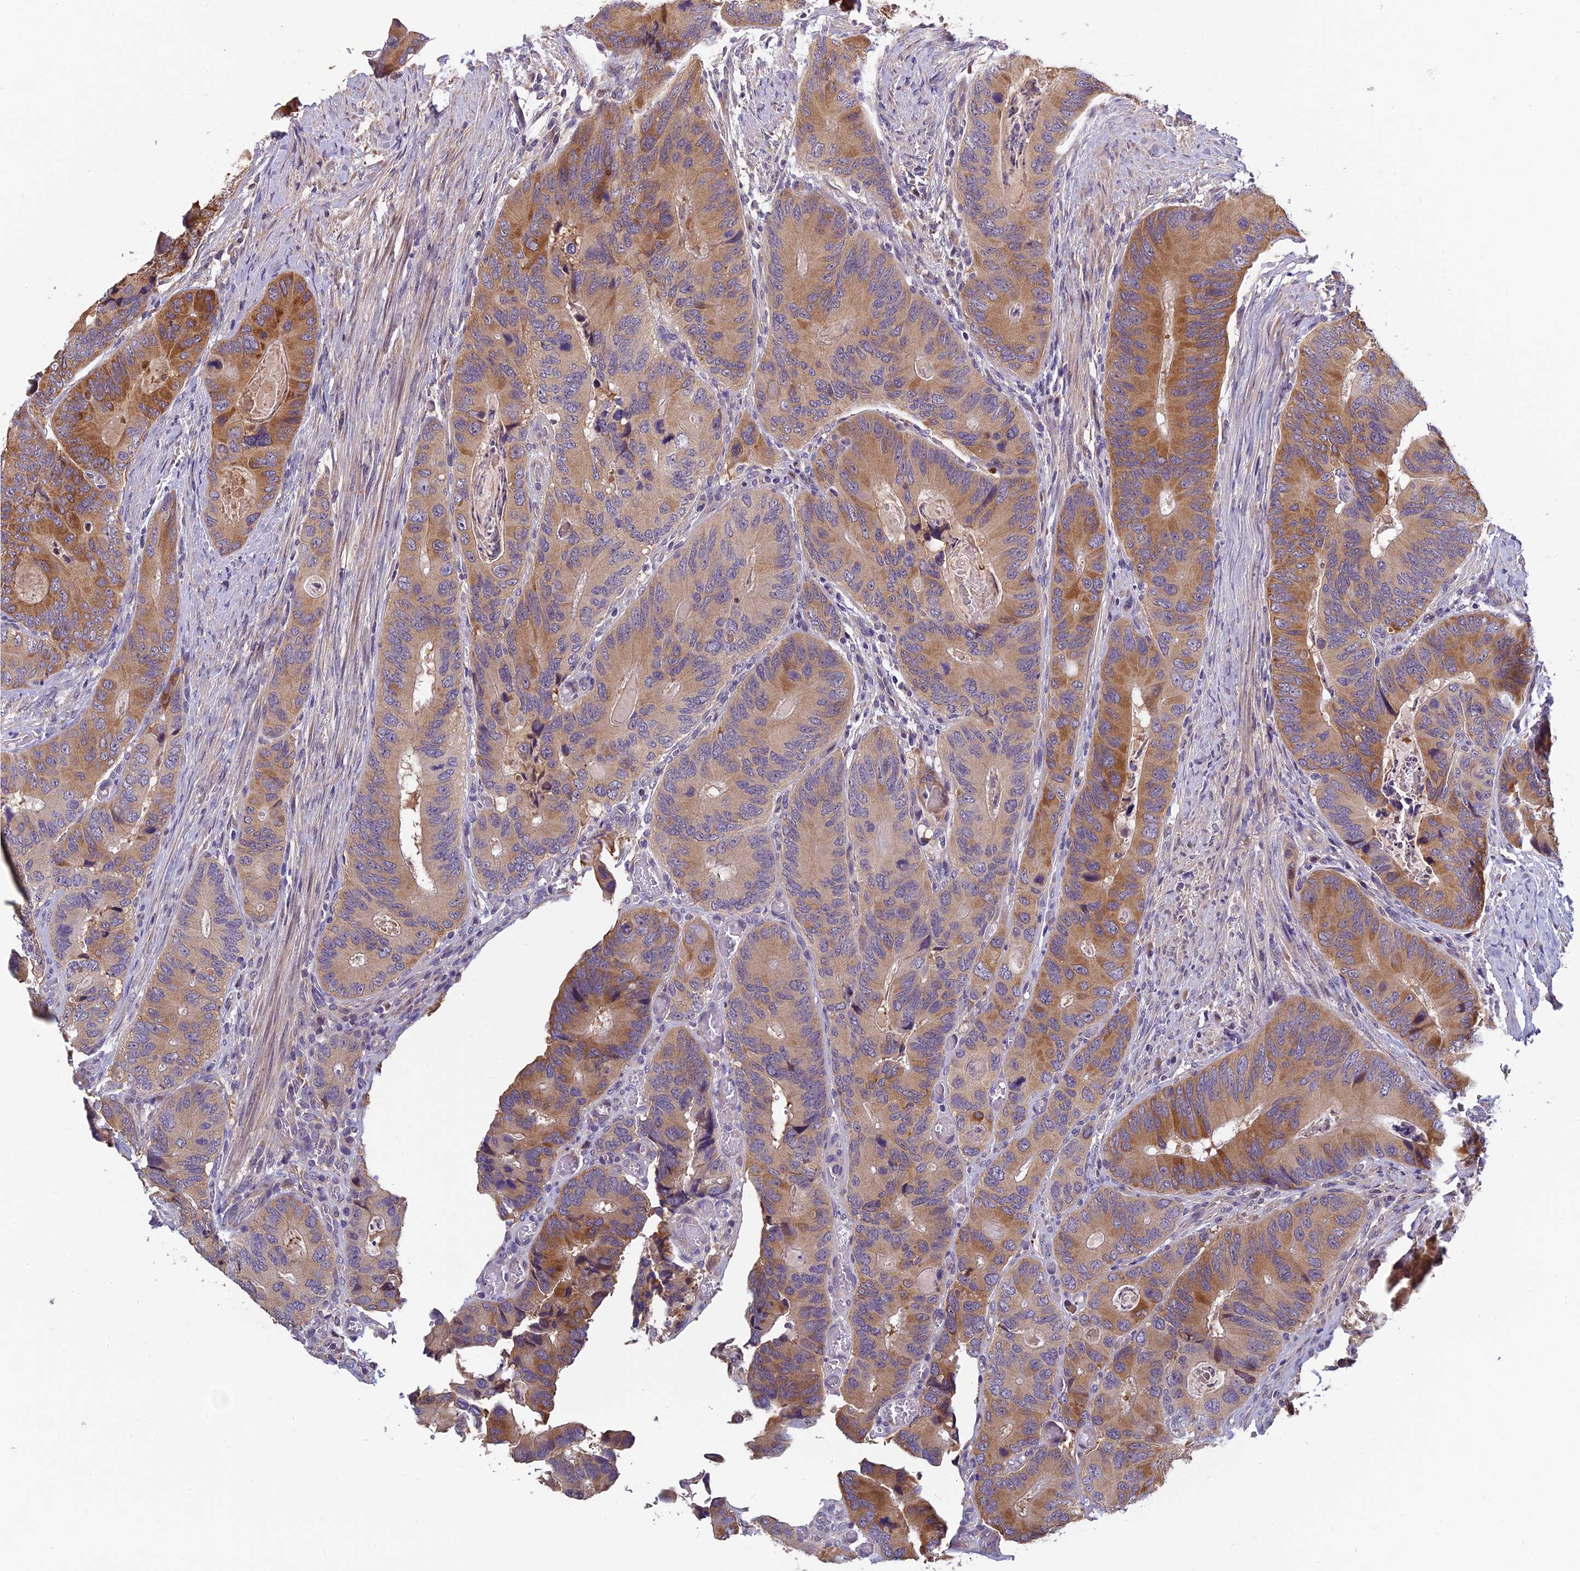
{"staining": {"intensity": "moderate", "quantity": ">75%", "location": "cytoplasmic/membranous"}, "tissue": "colorectal cancer", "cell_type": "Tumor cells", "image_type": "cancer", "snomed": [{"axis": "morphology", "description": "Adenocarcinoma, NOS"}, {"axis": "topography", "description": "Colon"}], "caption": "Protein staining by IHC demonstrates moderate cytoplasmic/membranous staining in about >75% of tumor cells in colorectal cancer.", "gene": "HECA", "patient": {"sex": "male", "age": 84}}